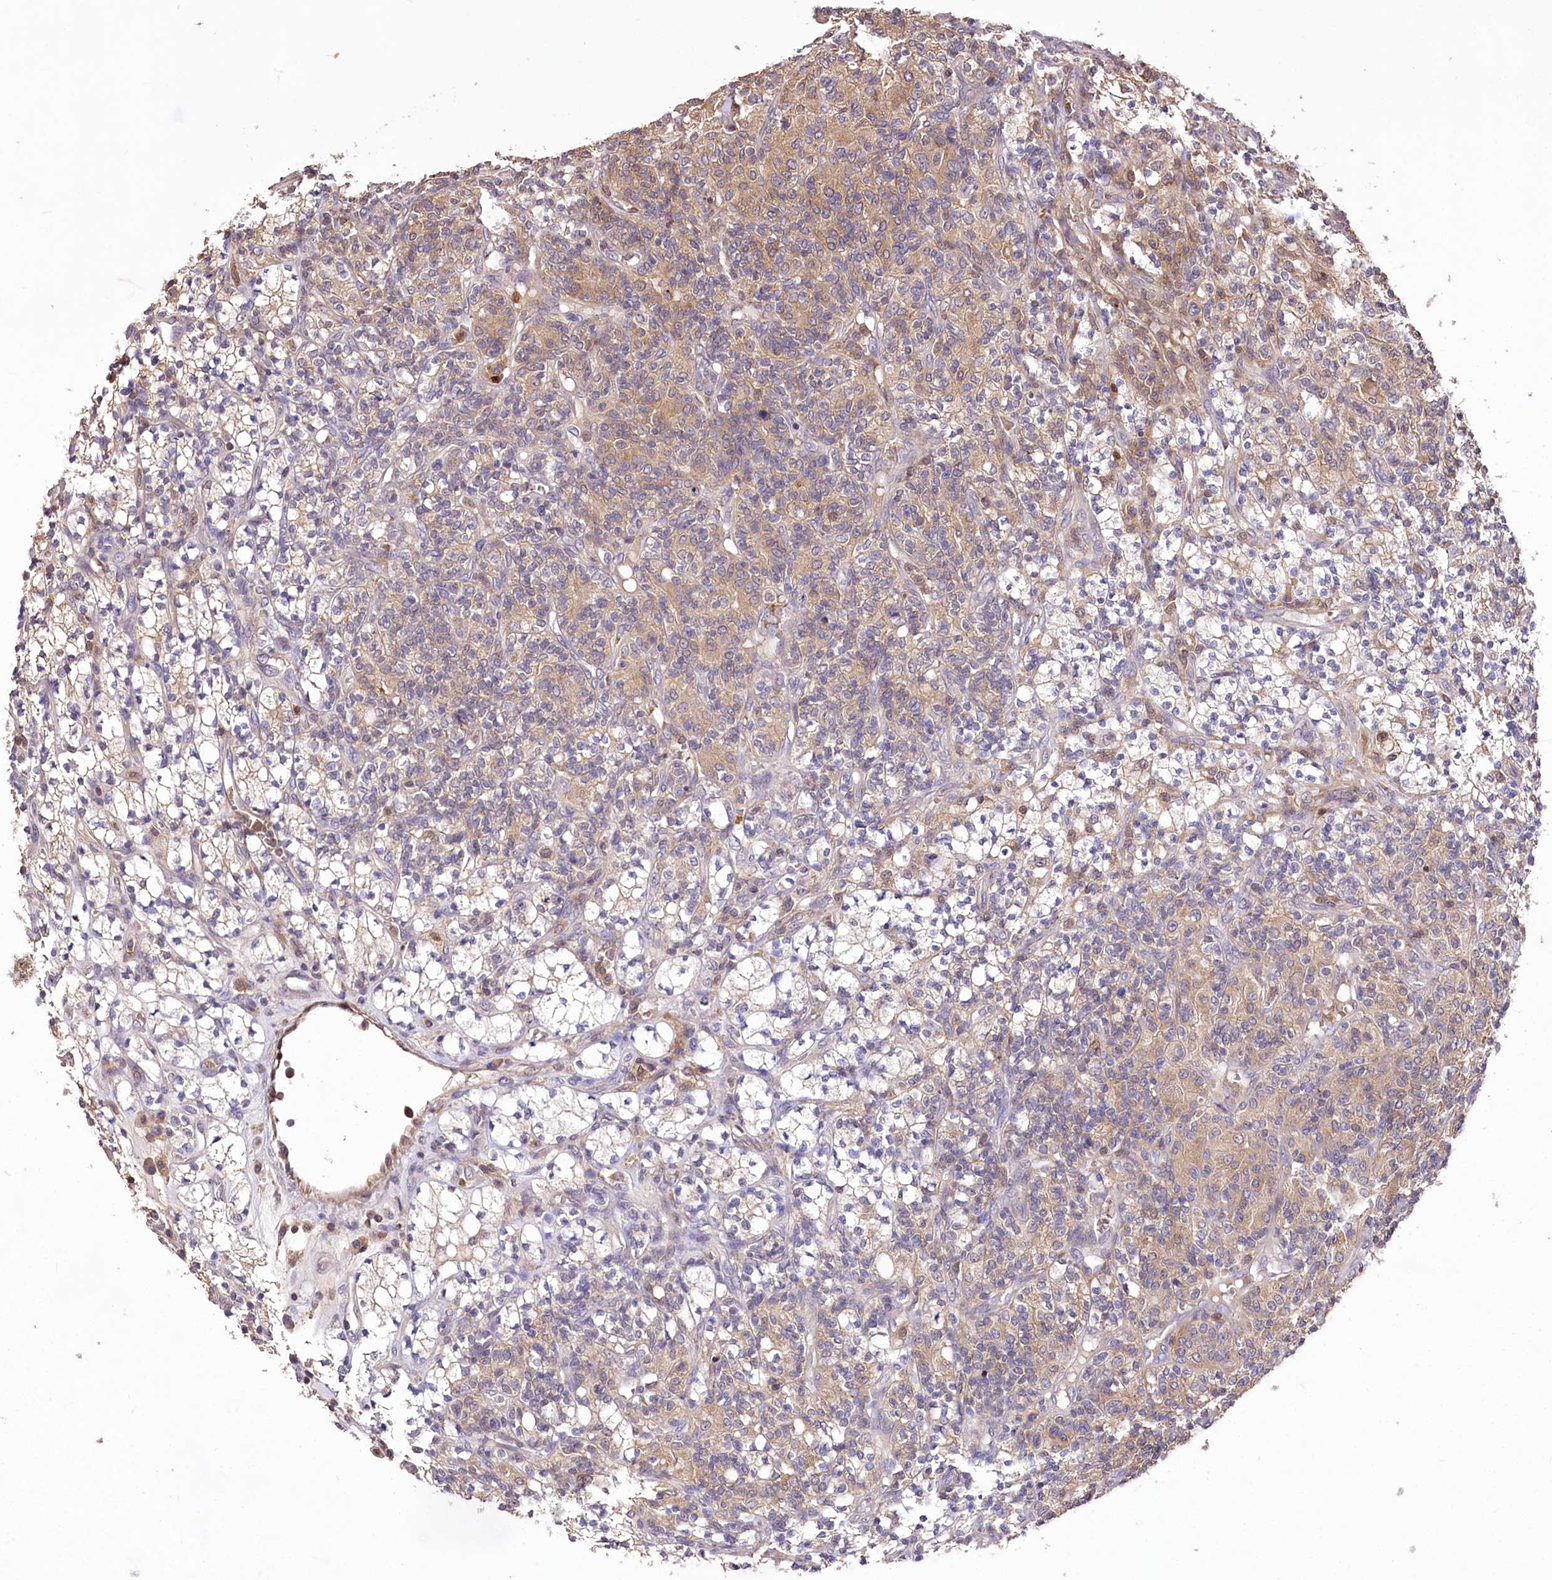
{"staining": {"intensity": "weak", "quantity": ">75%", "location": "cytoplasmic/membranous"}, "tissue": "renal cancer", "cell_type": "Tumor cells", "image_type": "cancer", "snomed": [{"axis": "morphology", "description": "Adenocarcinoma, NOS"}, {"axis": "topography", "description": "Kidney"}], "caption": "Protein expression by IHC displays weak cytoplasmic/membranous positivity in about >75% of tumor cells in renal adenocarcinoma.", "gene": "SERGEF", "patient": {"sex": "male", "age": 77}}